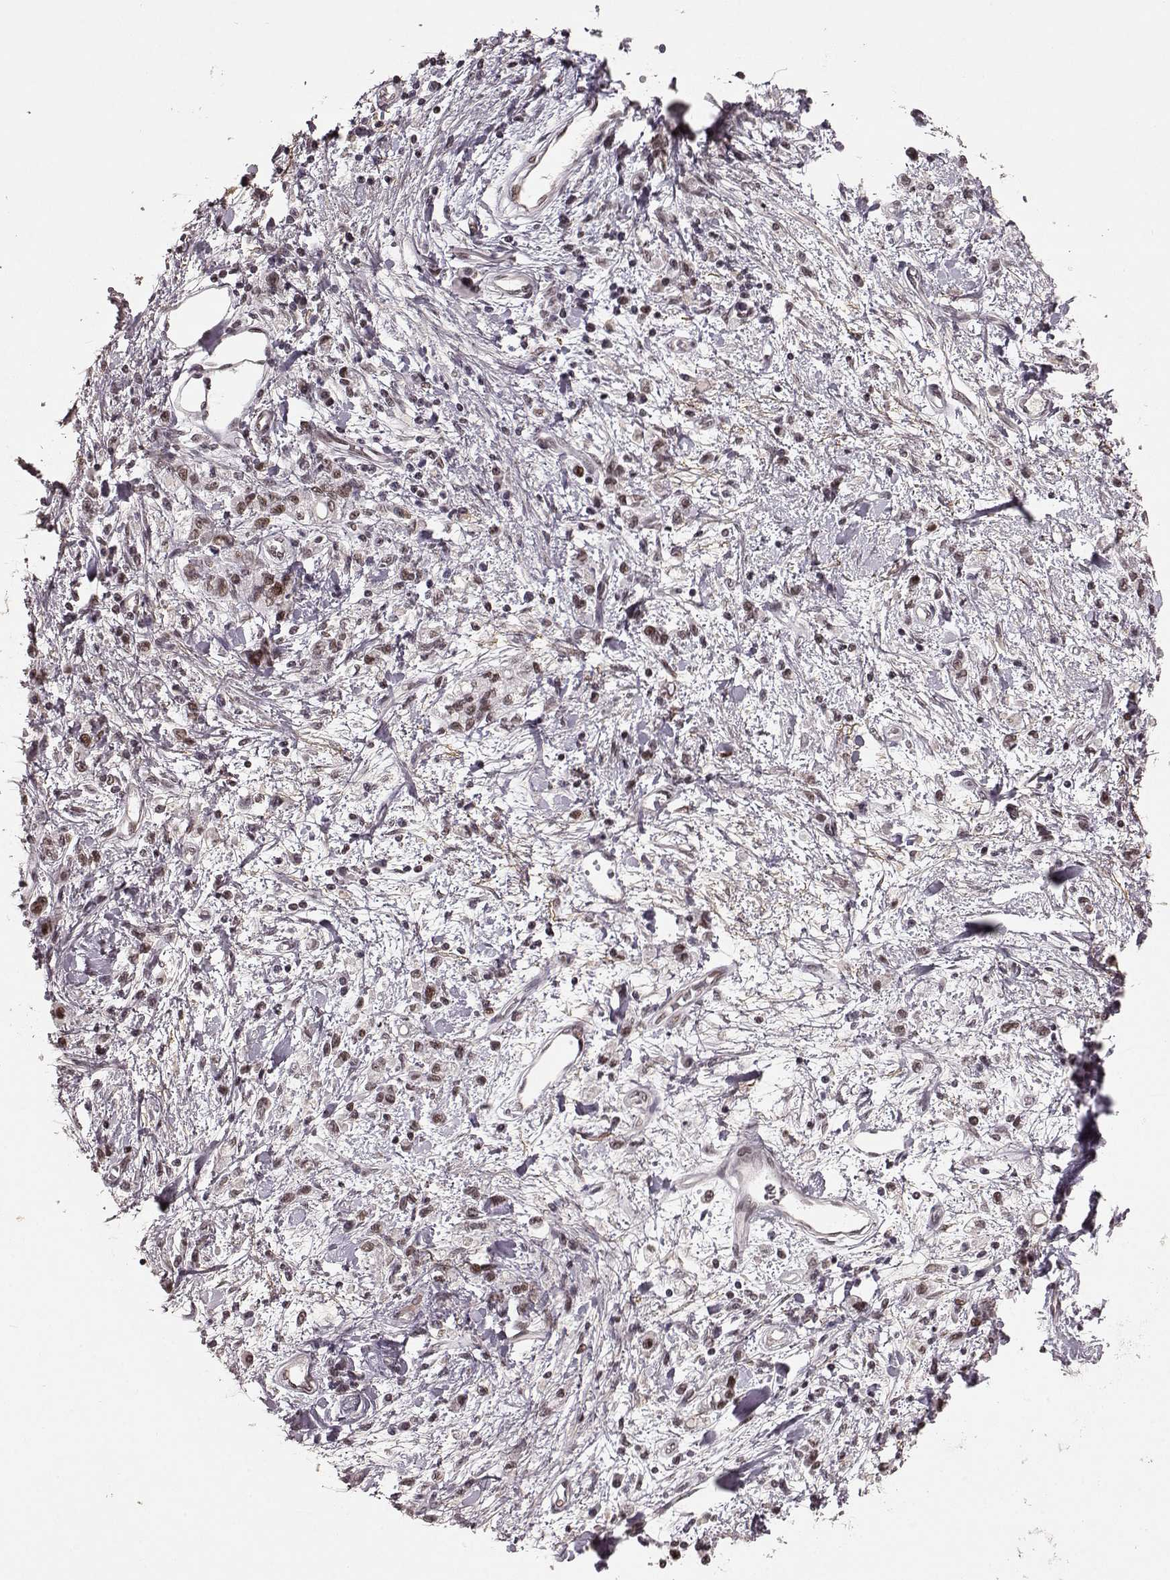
{"staining": {"intensity": "moderate", "quantity": ">75%", "location": "nuclear"}, "tissue": "stomach cancer", "cell_type": "Tumor cells", "image_type": "cancer", "snomed": [{"axis": "morphology", "description": "Adenocarcinoma, NOS"}, {"axis": "topography", "description": "Stomach"}], "caption": "Adenocarcinoma (stomach) tissue displays moderate nuclear staining in approximately >75% of tumor cells, visualized by immunohistochemistry.", "gene": "RRAGD", "patient": {"sex": "male", "age": 77}}